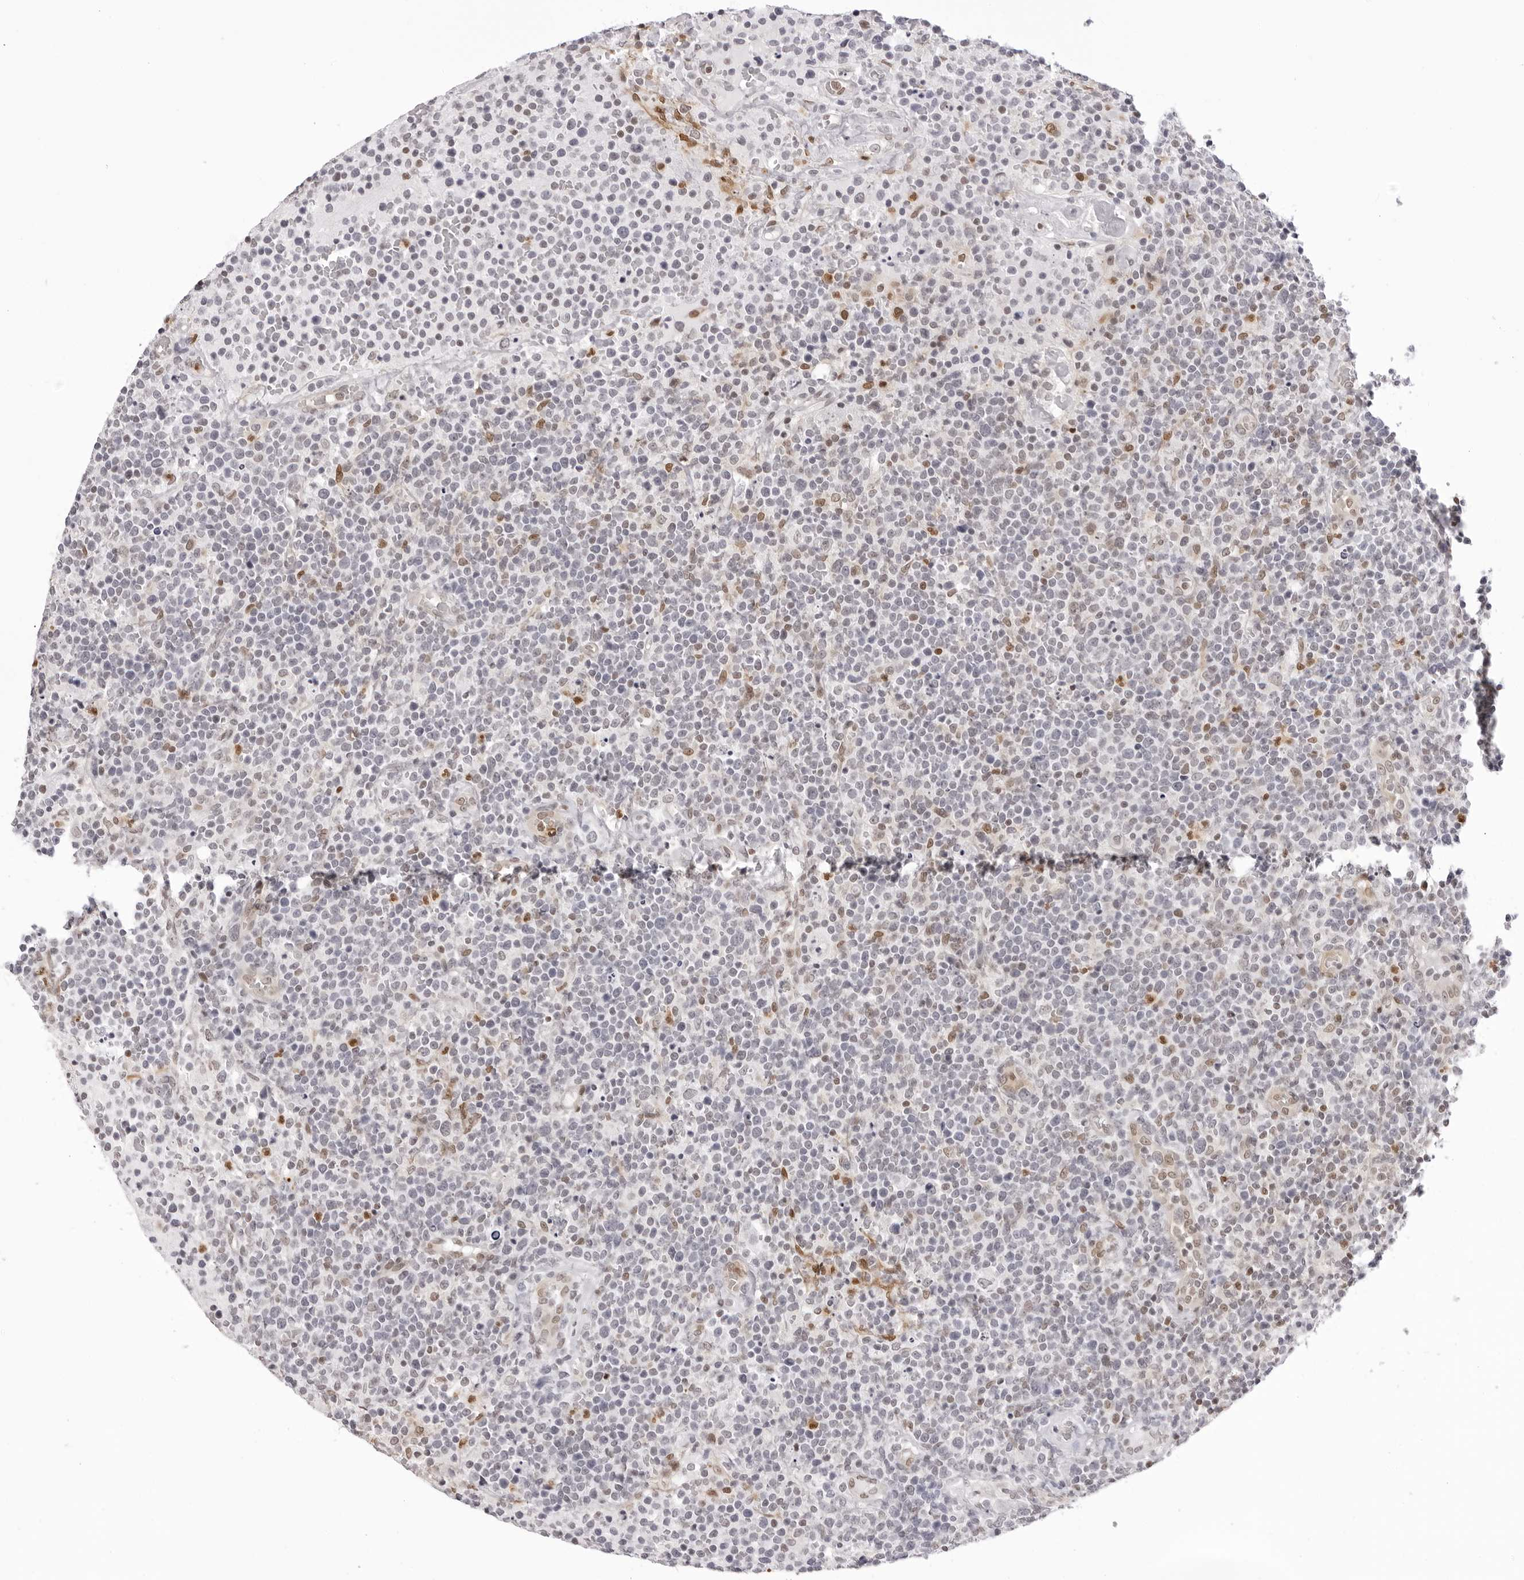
{"staining": {"intensity": "negative", "quantity": "none", "location": "none"}, "tissue": "lymphoma", "cell_type": "Tumor cells", "image_type": "cancer", "snomed": [{"axis": "morphology", "description": "Malignant lymphoma, non-Hodgkin's type, High grade"}, {"axis": "topography", "description": "Lymph node"}], "caption": "A micrograph of malignant lymphoma, non-Hodgkin's type (high-grade) stained for a protein shows no brown staining in tumor cells.", "gene": "HSPA4", "patient": {"sex": "male", "age": 61}}